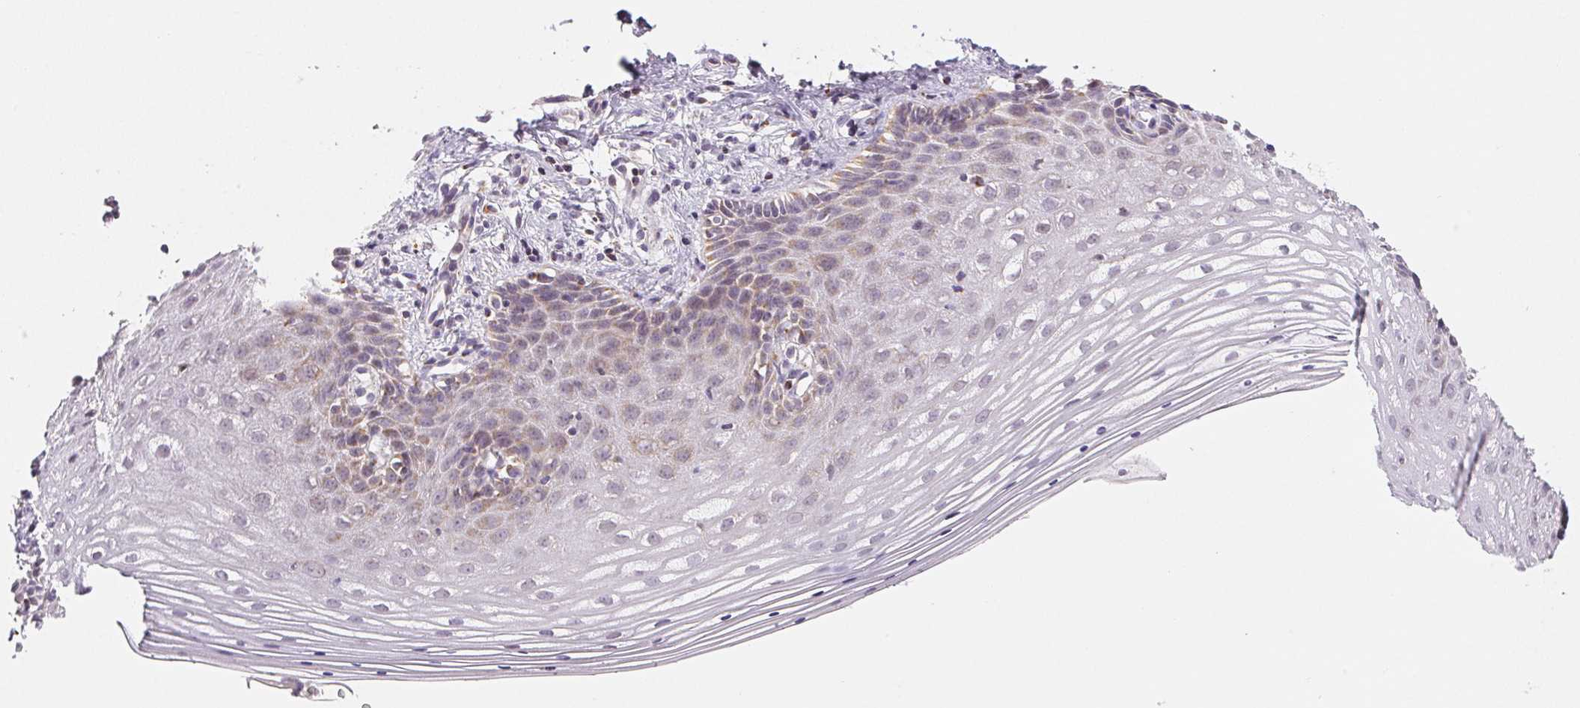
{"staining": {"intensity": "weak", "quantity": "<25%", "location": "cytoplasmic/membranous"}, "tissue": "vagina", "cell_type": "Squamous epithelial cells", "image_type": "normal", "snomed": [{"axis": "morphology", "description": "Normal tissue, NOS"}, {"axis": "topography", "description": "Vagina"}], "caption": "DAB (3,3'-diaminobenzidine) immunohistochemical staining of benign human vagina exhibits no significant staining in squamous epithelial cells.", "gene": "HINT2", "patient": {"sex": "female", "age": 42}}